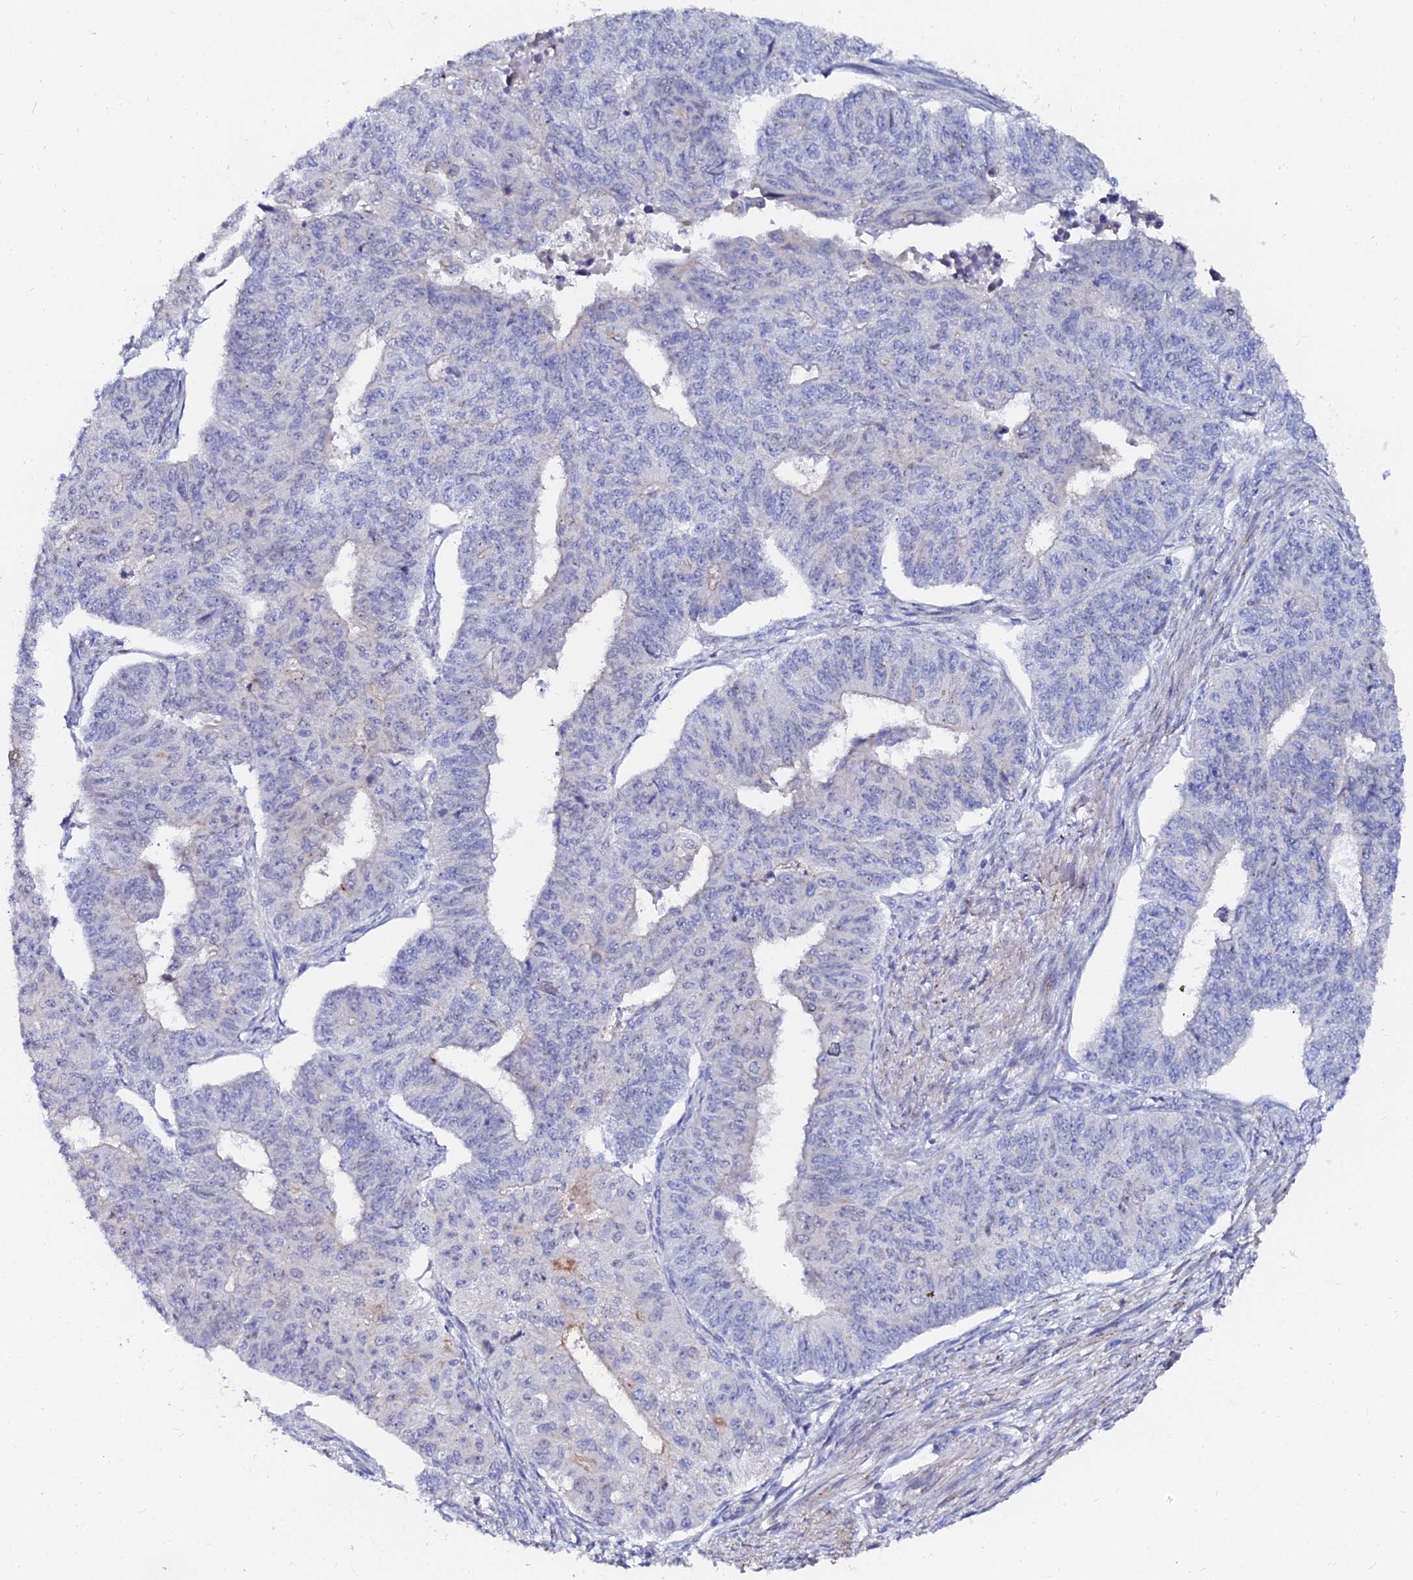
{"staining": {"intensity": "moderate", "quantity": "<25%", "location": "cytoplasmic/membranous"}, "tissue": "endometrial cancer", "cell_type": "Tumor cells", "image_type": "cancer", "snomed": [{"axis": "morphology", "description": "Adenocarcinoma, NOS"}, {"axis": "topography", "description": "Endometrium"}], "caption": "A brown stain labels moderate cytoplasmic/membranous expression of a protein in human adenocarcinoma (endometrial) tumor cells.", "gene": "BORCS8", "patient": {"sex": "female", "age": 32}}